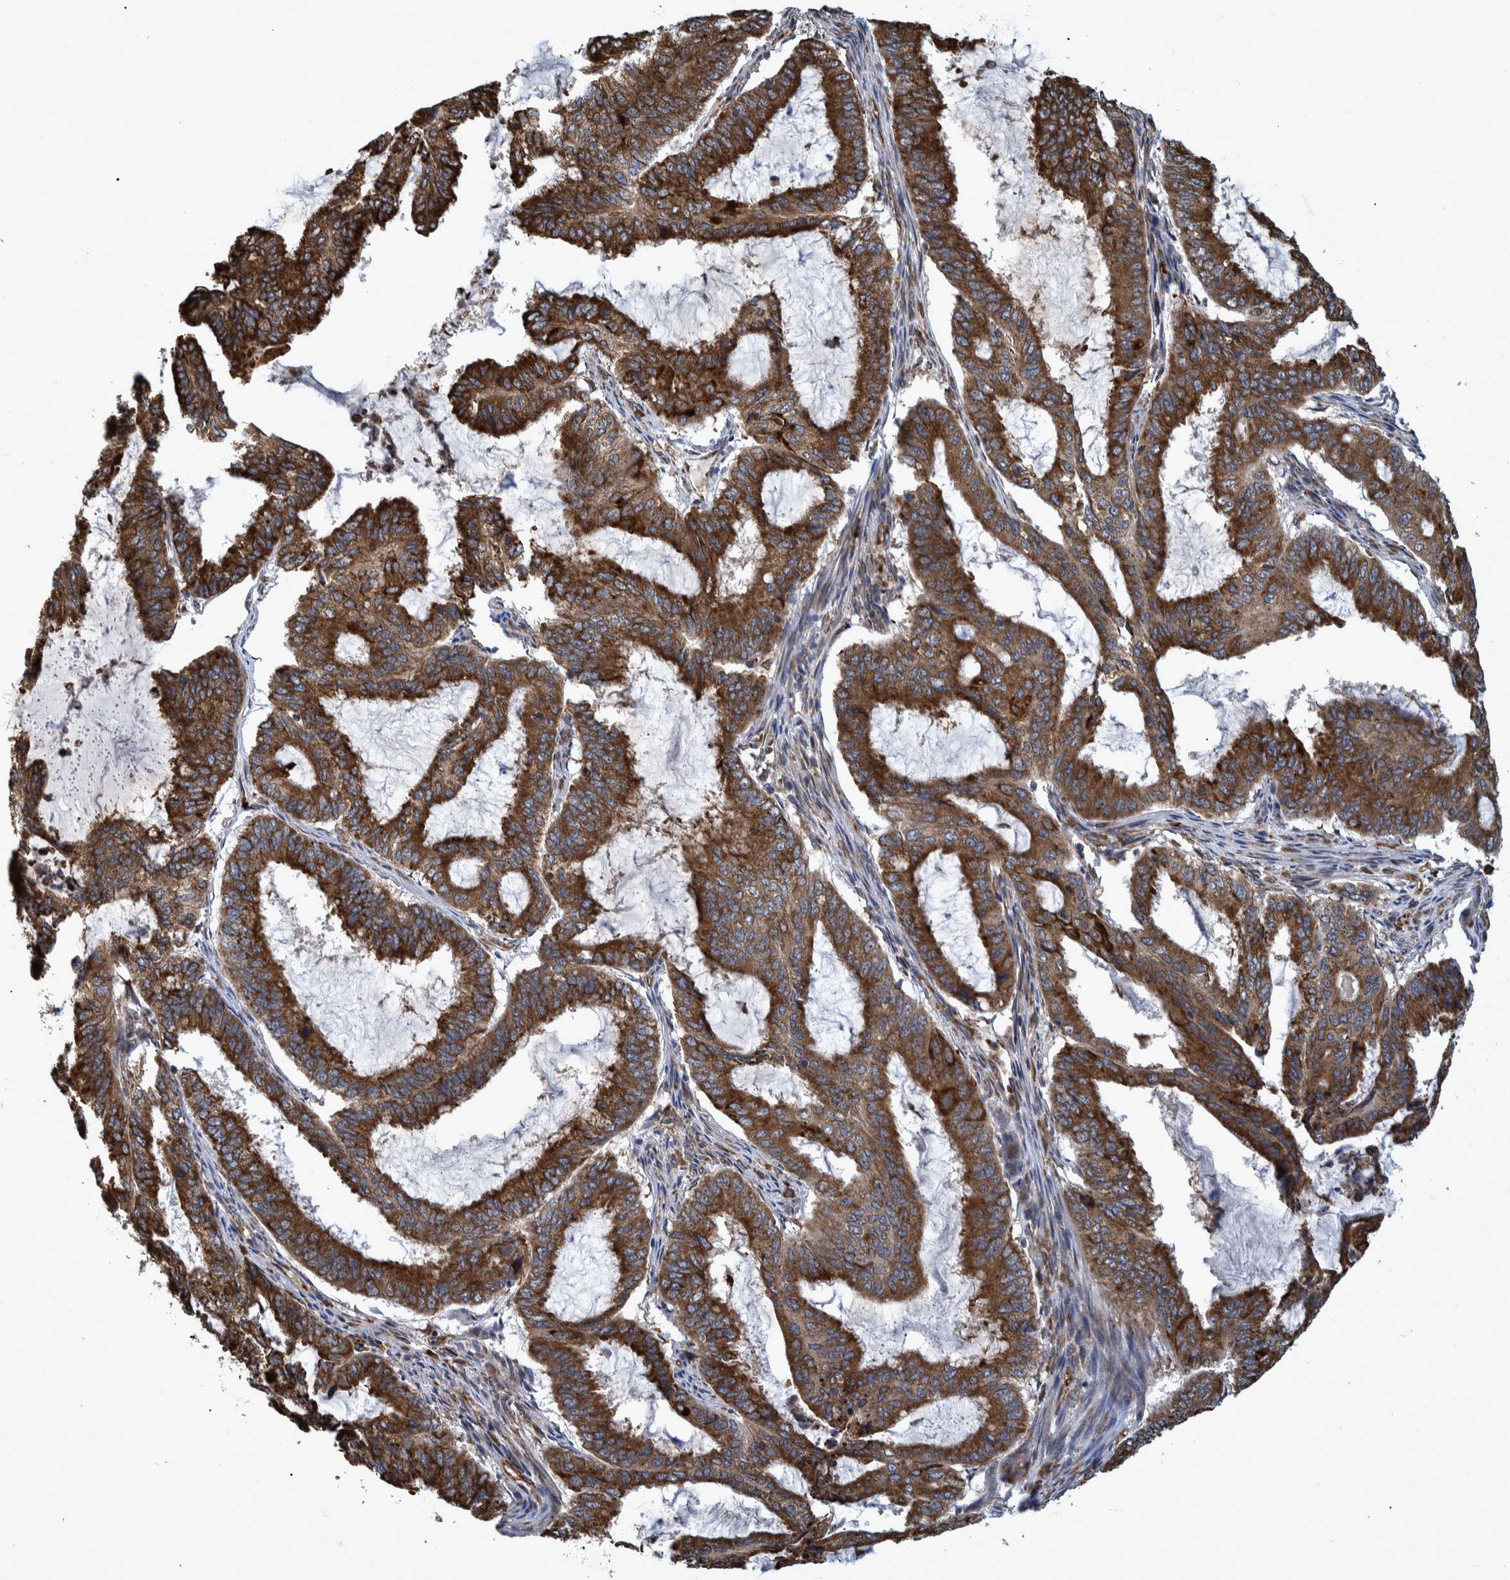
{"staining": {"intensity": "moderate", "quantity": ">75%", "location": "cytoplasmic/membranous"}, "tissue": "endometrial cancer", "cell_type": "Tumor cells", "image_type": "cancer", "snomed": [{"axis": "morphology", "description": "Adenocarcinoma, NOS"}, {"axis": "topography", "description": "Endometrium"}], "caption": "Protein analysis of endometrial cancer (adenocarcinoma) tissue demonstrates moderate cytoplasmic/membranous staining in about >75% of tumor cells. The protein is stained brown, and the nuclei are stained in blue (DAB IHC with brightfield microscopy, high magnification).", "gene": "SPAG5", "patient": {"sex": "female", "age": 51}}